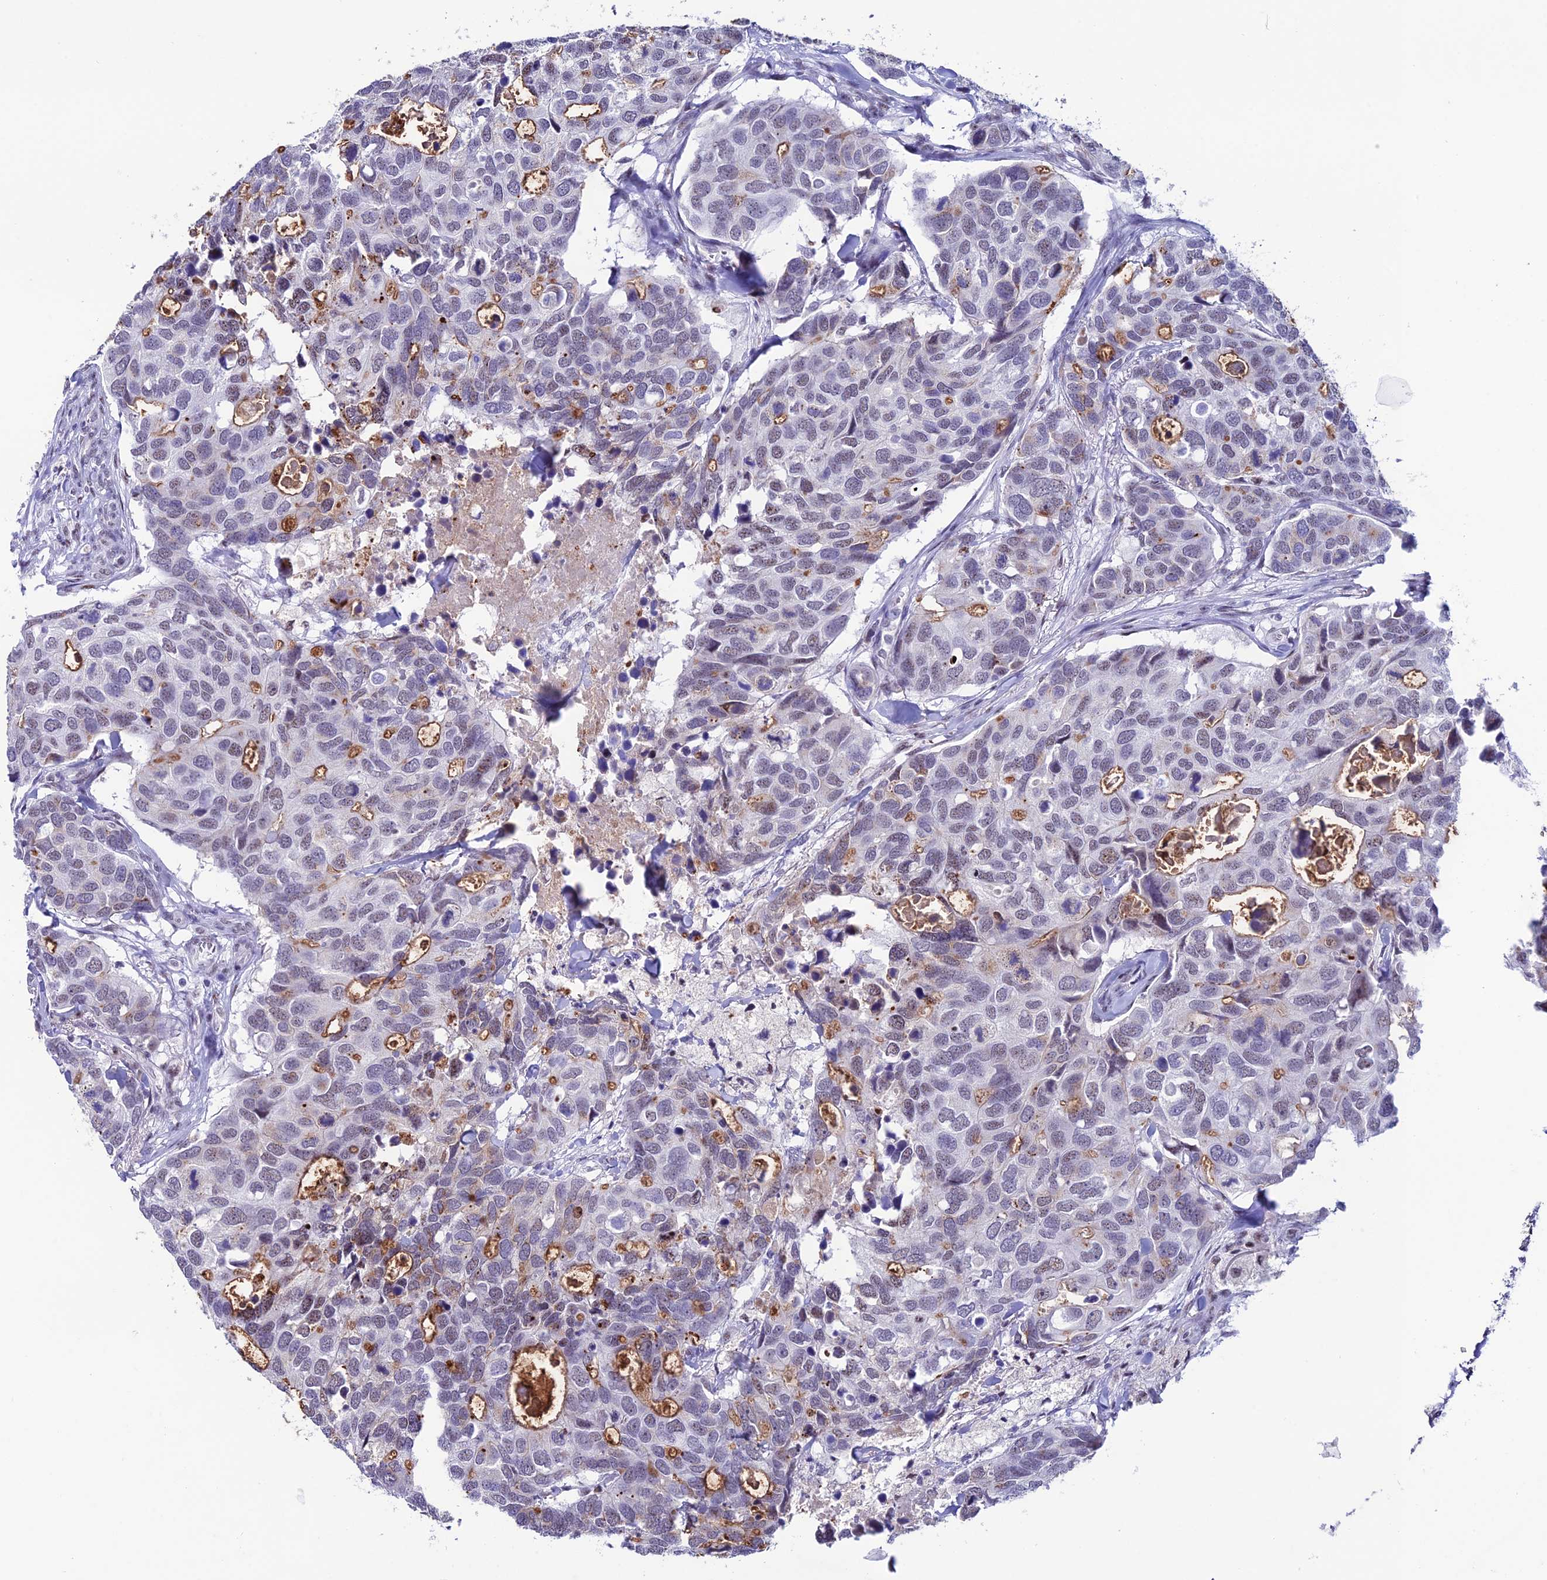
{"staining": {"intensity": "moderate", "quantity": "<25%", "location": "cytoplasmic/membranous,nuclear"}, "tissue": "breast cancer", "cell_type": "Tumor cells", "image_type": "cancer", "snomed": [{"axis": "morphology", "description": "Duct carcinoma"}, {"axis": "topography", "description": "Breast"}], "caption": "Intraductal carcinoma (breast) stained with DAB IHC shows low levels of moderate cytoplasmic/membranous and nuclear positivity in about <25% of tumor cells. (Stains: DAB (3,3'-diaminobenzidine) in brown, nuclei in blue, Microscopy: brightfield microscopy at high magnification).", "gene": "MFSD2B", "patient": {"sex": "female", "age": 83}}